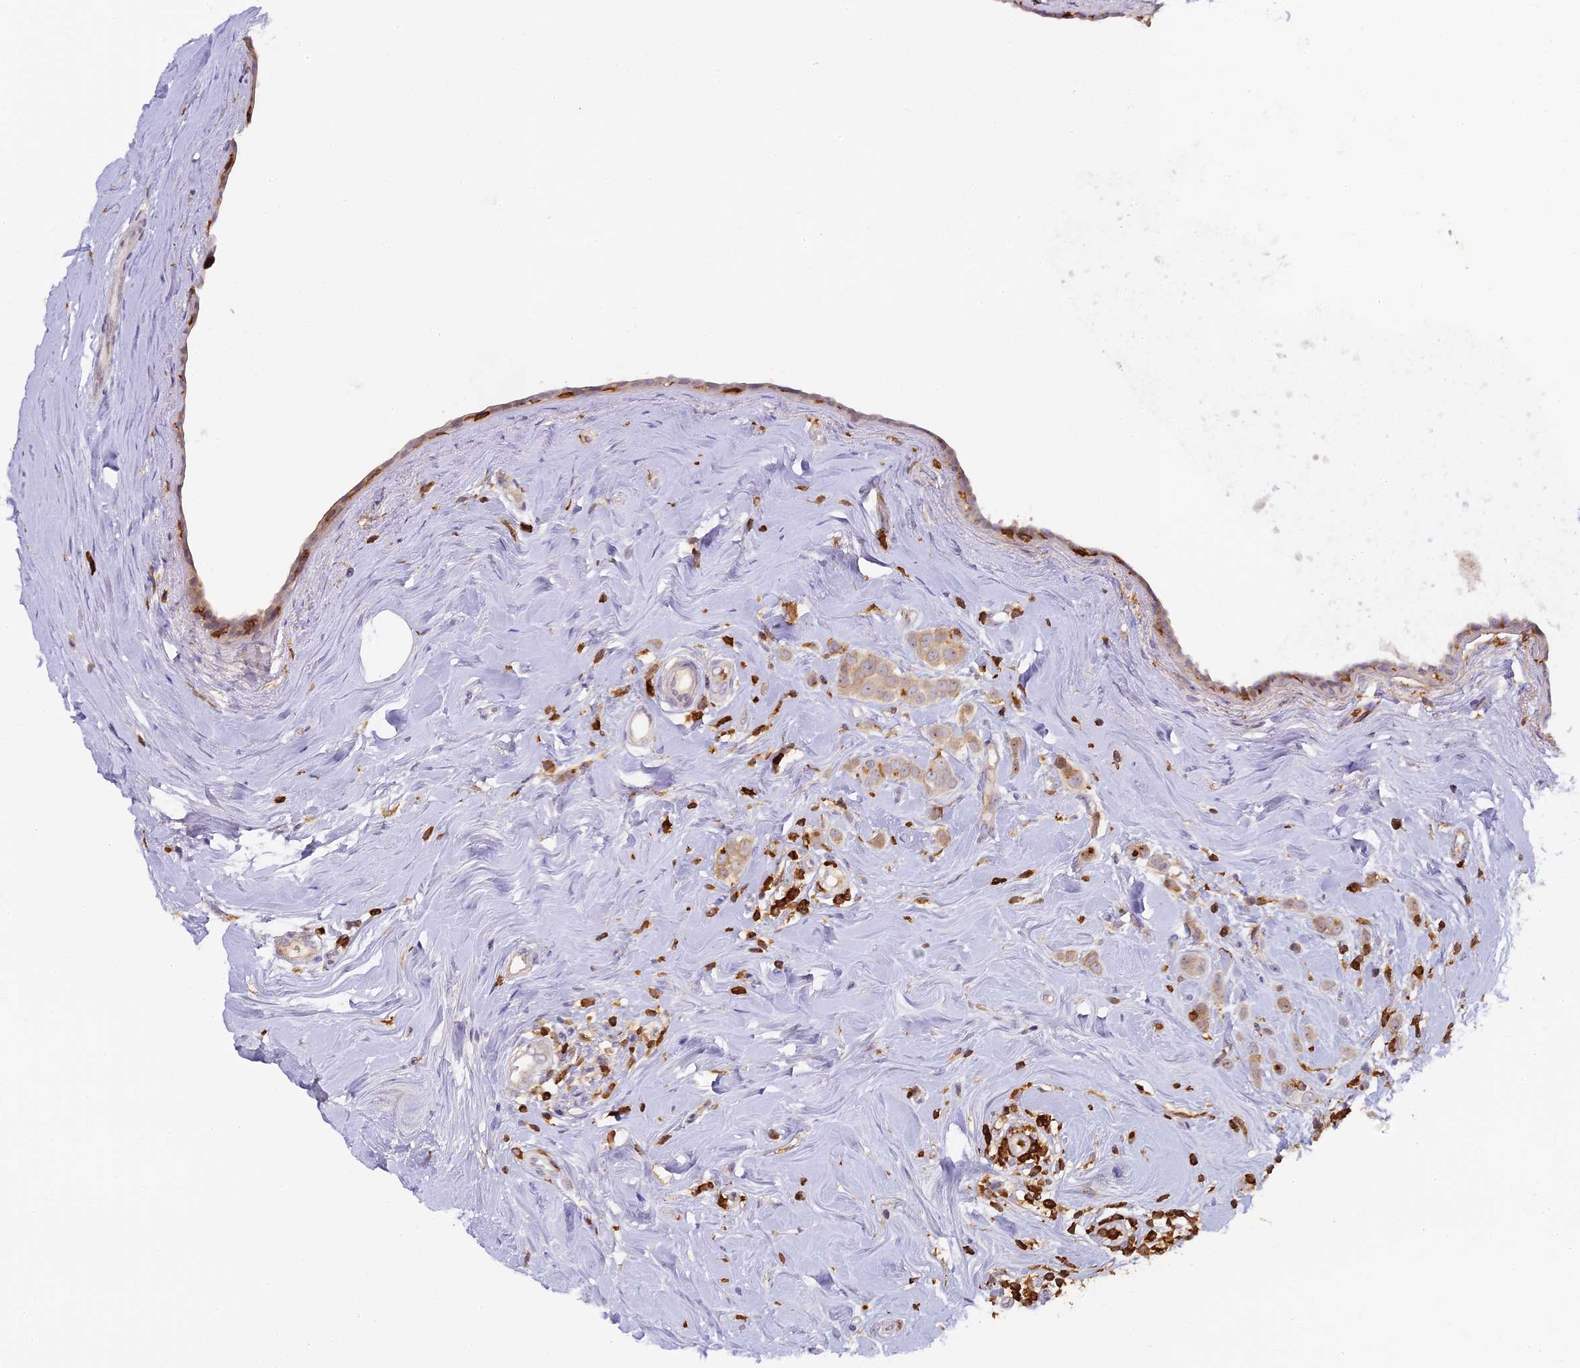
{"staining": {"intensity": "weak", "quantity": ">75%", "location": "cytoplasmic/membranous"}, "tissue": "breast cancer", "cell_type": "Tumor cells", "image_type": "cancer", "snomed": [{"axis": "morphology", "description": "Lobular carcinoma"}, {"axis": "topography", "description": "Breast"}], "caption": "Weak cytoplasmic/membranous staining for a protein is present in about >75% of tumor cells of breast cancer using immunohistochemistry.", "gene": "FYB1", "patient": {"sex": "female", "age": 47}}